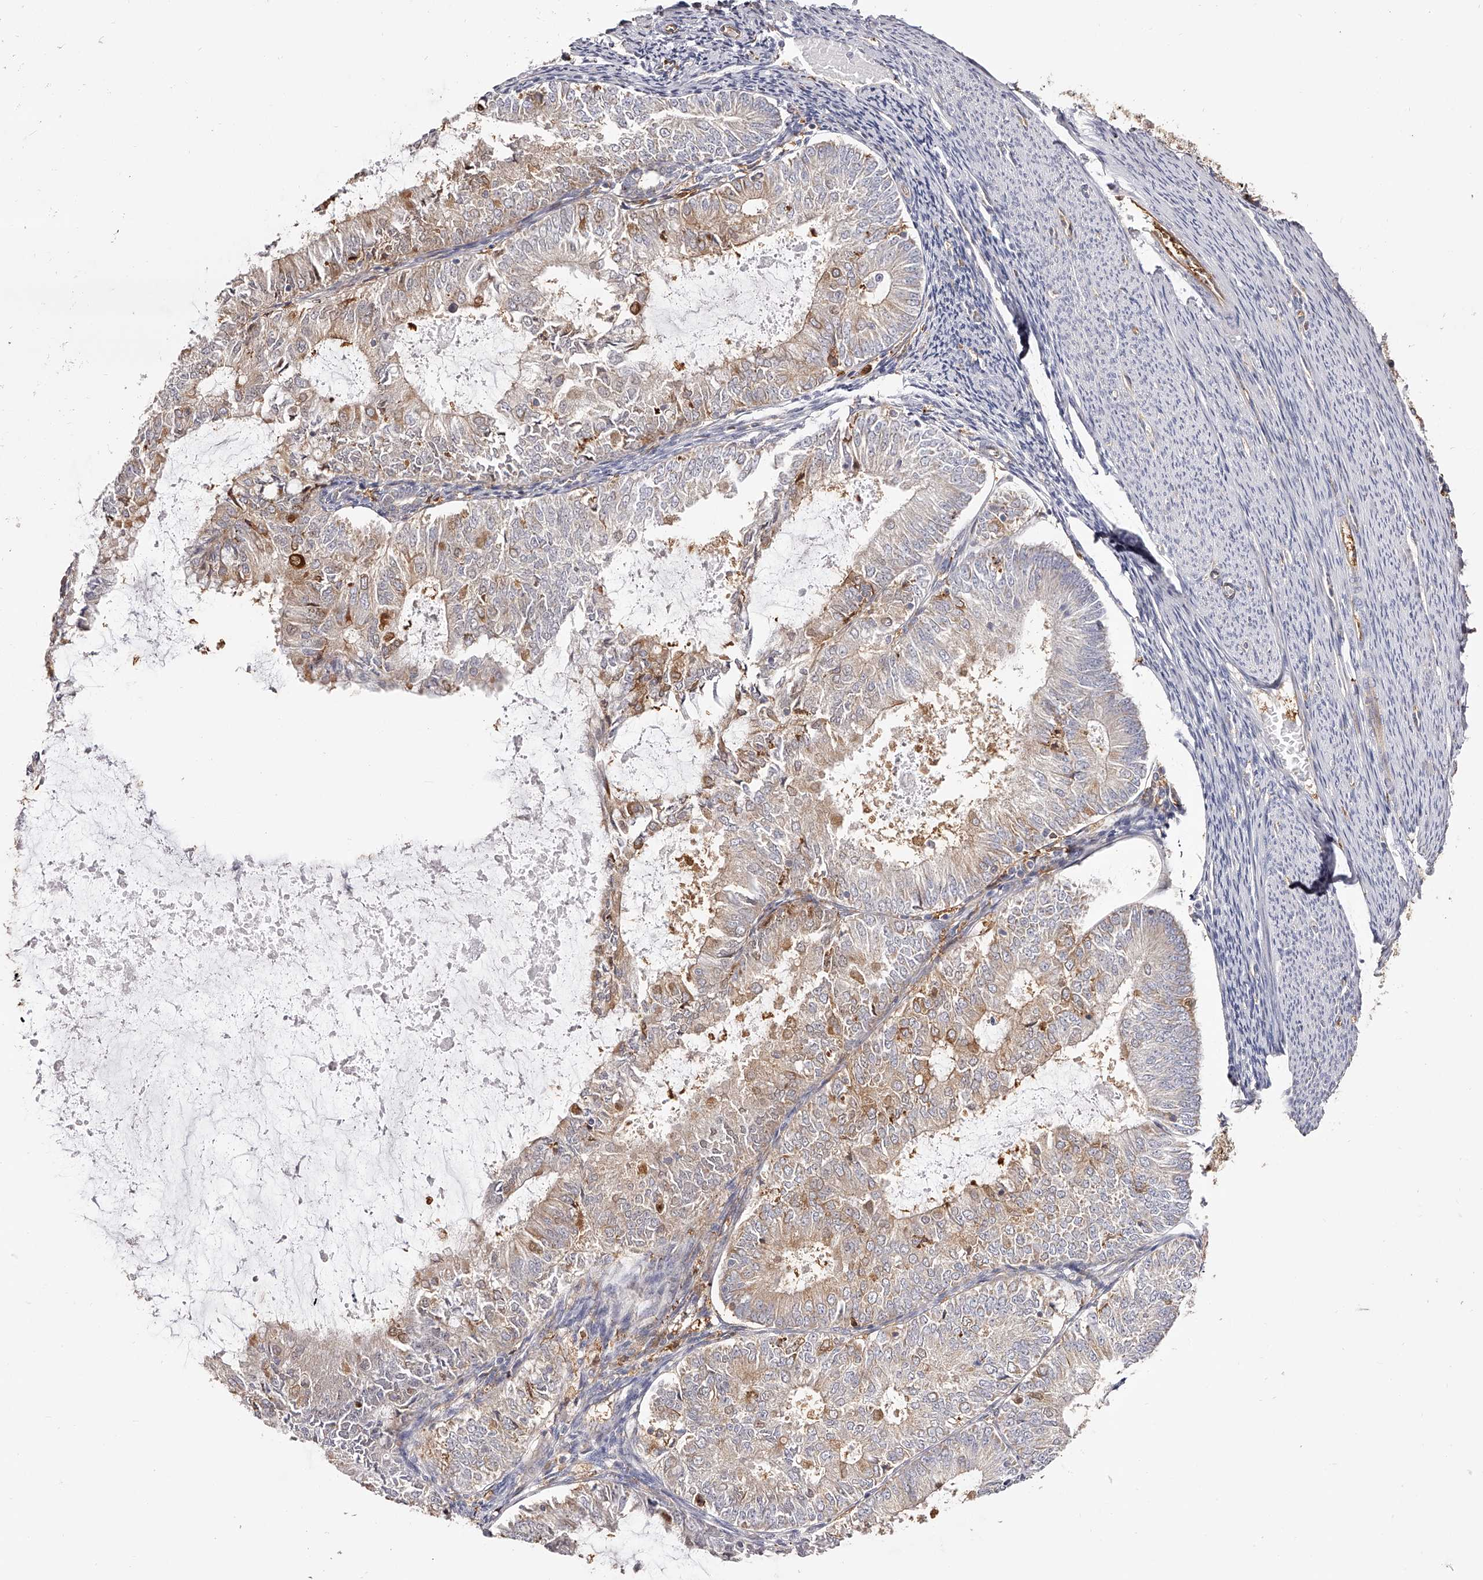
{"staining": {"intensity": "moderate", "quantity": "25%-75%", "location": "cytoplasmic/membranous"}, "tissue": "endometrial cancer", "cell_type": "Tumor cells", "image_type": "cancer", "snomed": [{"axis": "morphology", "description": "Adenocarcinoma, NOS"}, {"axis": "topography", "description": "Endometrium"}], "caption": "Immunohistochemistry (IHC) image of human endometrial cancer (adenocarcinoma) stained for a protein (brown), which displays medium levels of moderate cytoplasmic/membranous expression in about 25%-75% of tumor cells.", "gene": "LAP3", "patient": {"sex": "female", "age": 57}}